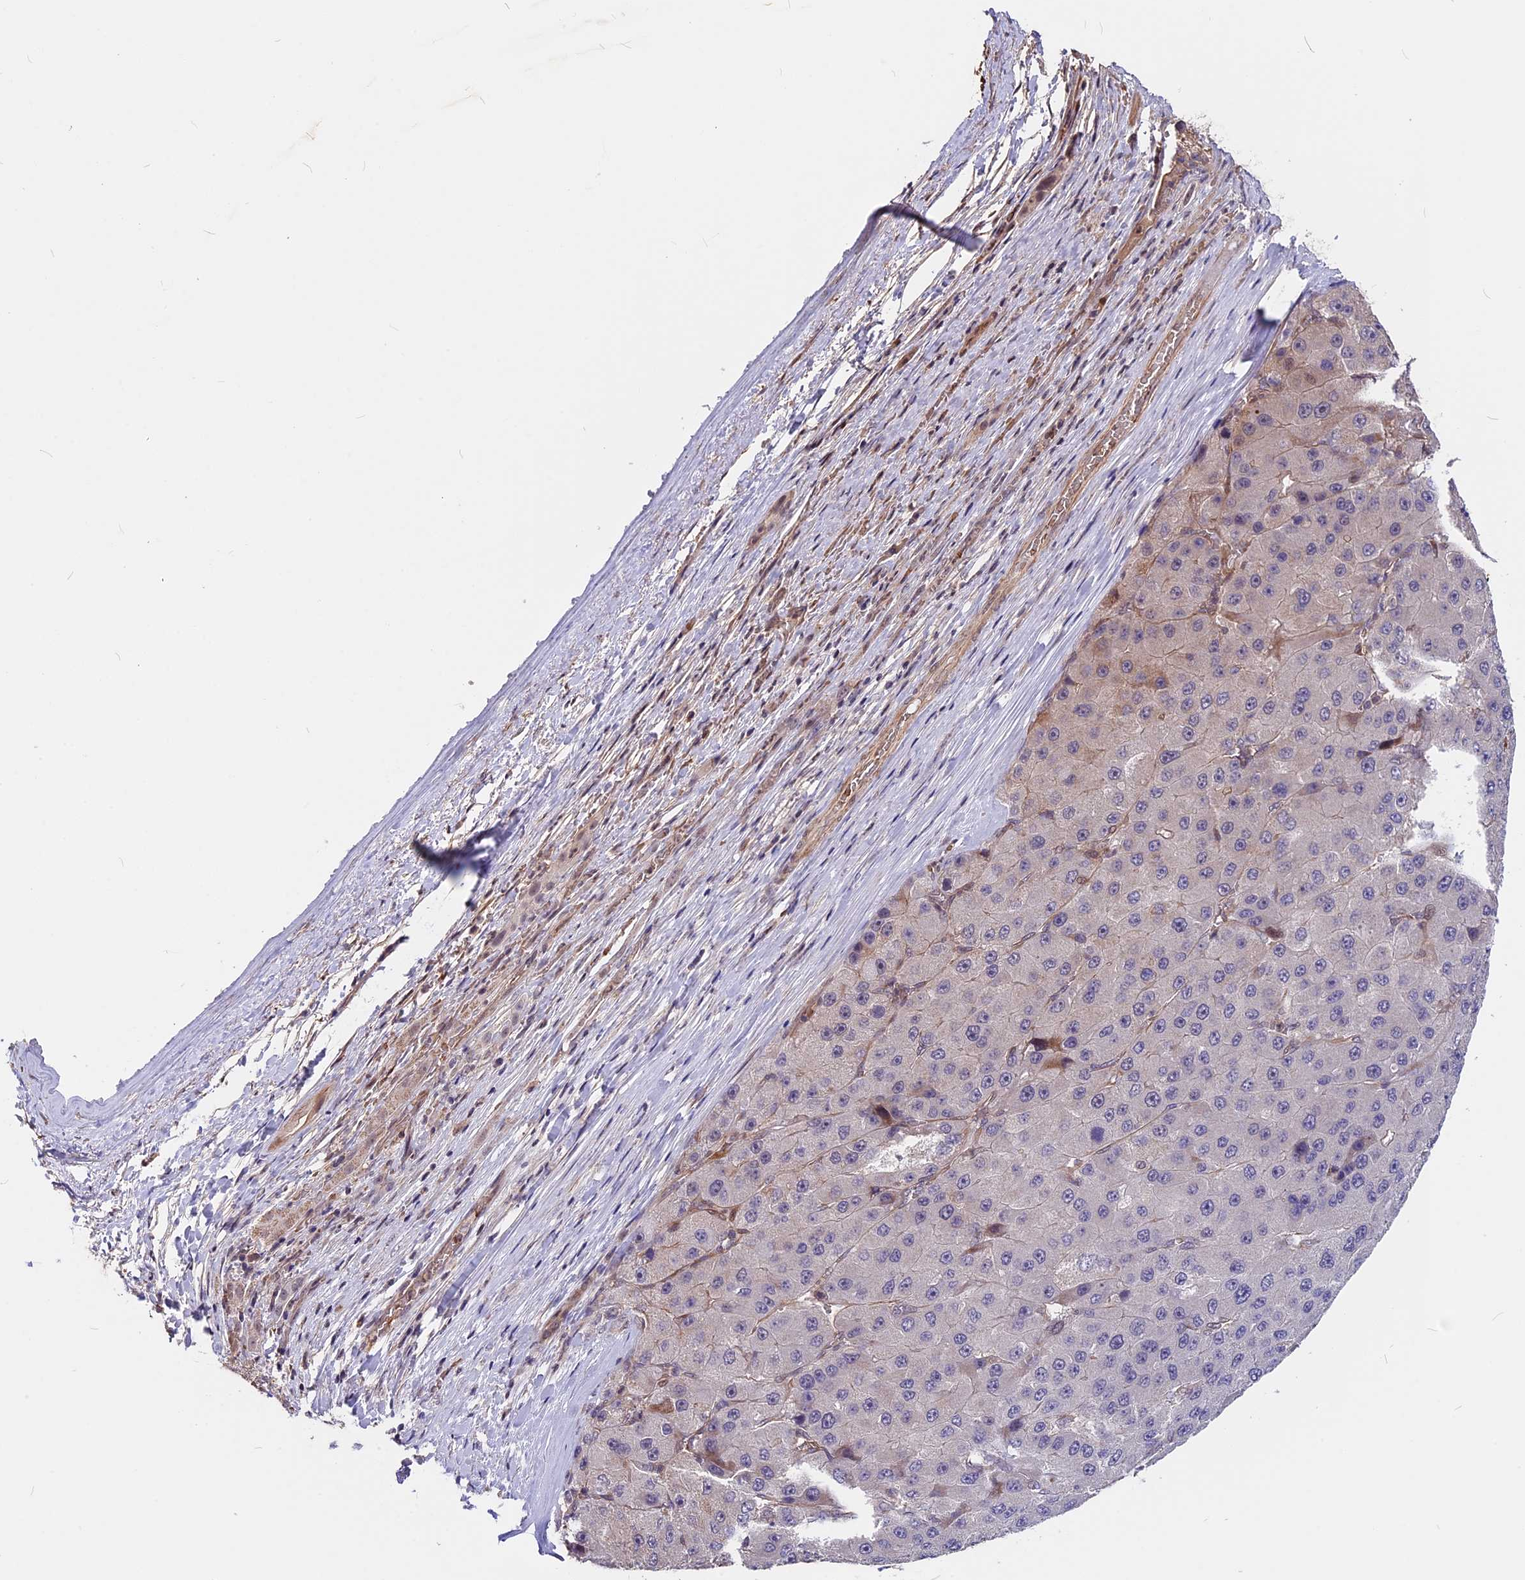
{"staining": {"intensity": "negative", "quantity": "none", "location": "none"}, "tissue": "liver cancer", "cell_type": "Tumor cells", "image_type": "cancer", "snomed": [{"axis": "morphology", "description": "Carcinoma, Hepatocellular, NOS"}, {"axis": "topography", "description": "Liver"}], "caption": "An immunohistochemistry (IHC) photomicrograph of liver cancer (hepatocellular carcinoma) is shown. There is no staining in tumor cells of liver cancer (hepatocellular carcinoma).", "gene": "ZC3H10", "patient": {"sex": "female", "age": 73}}